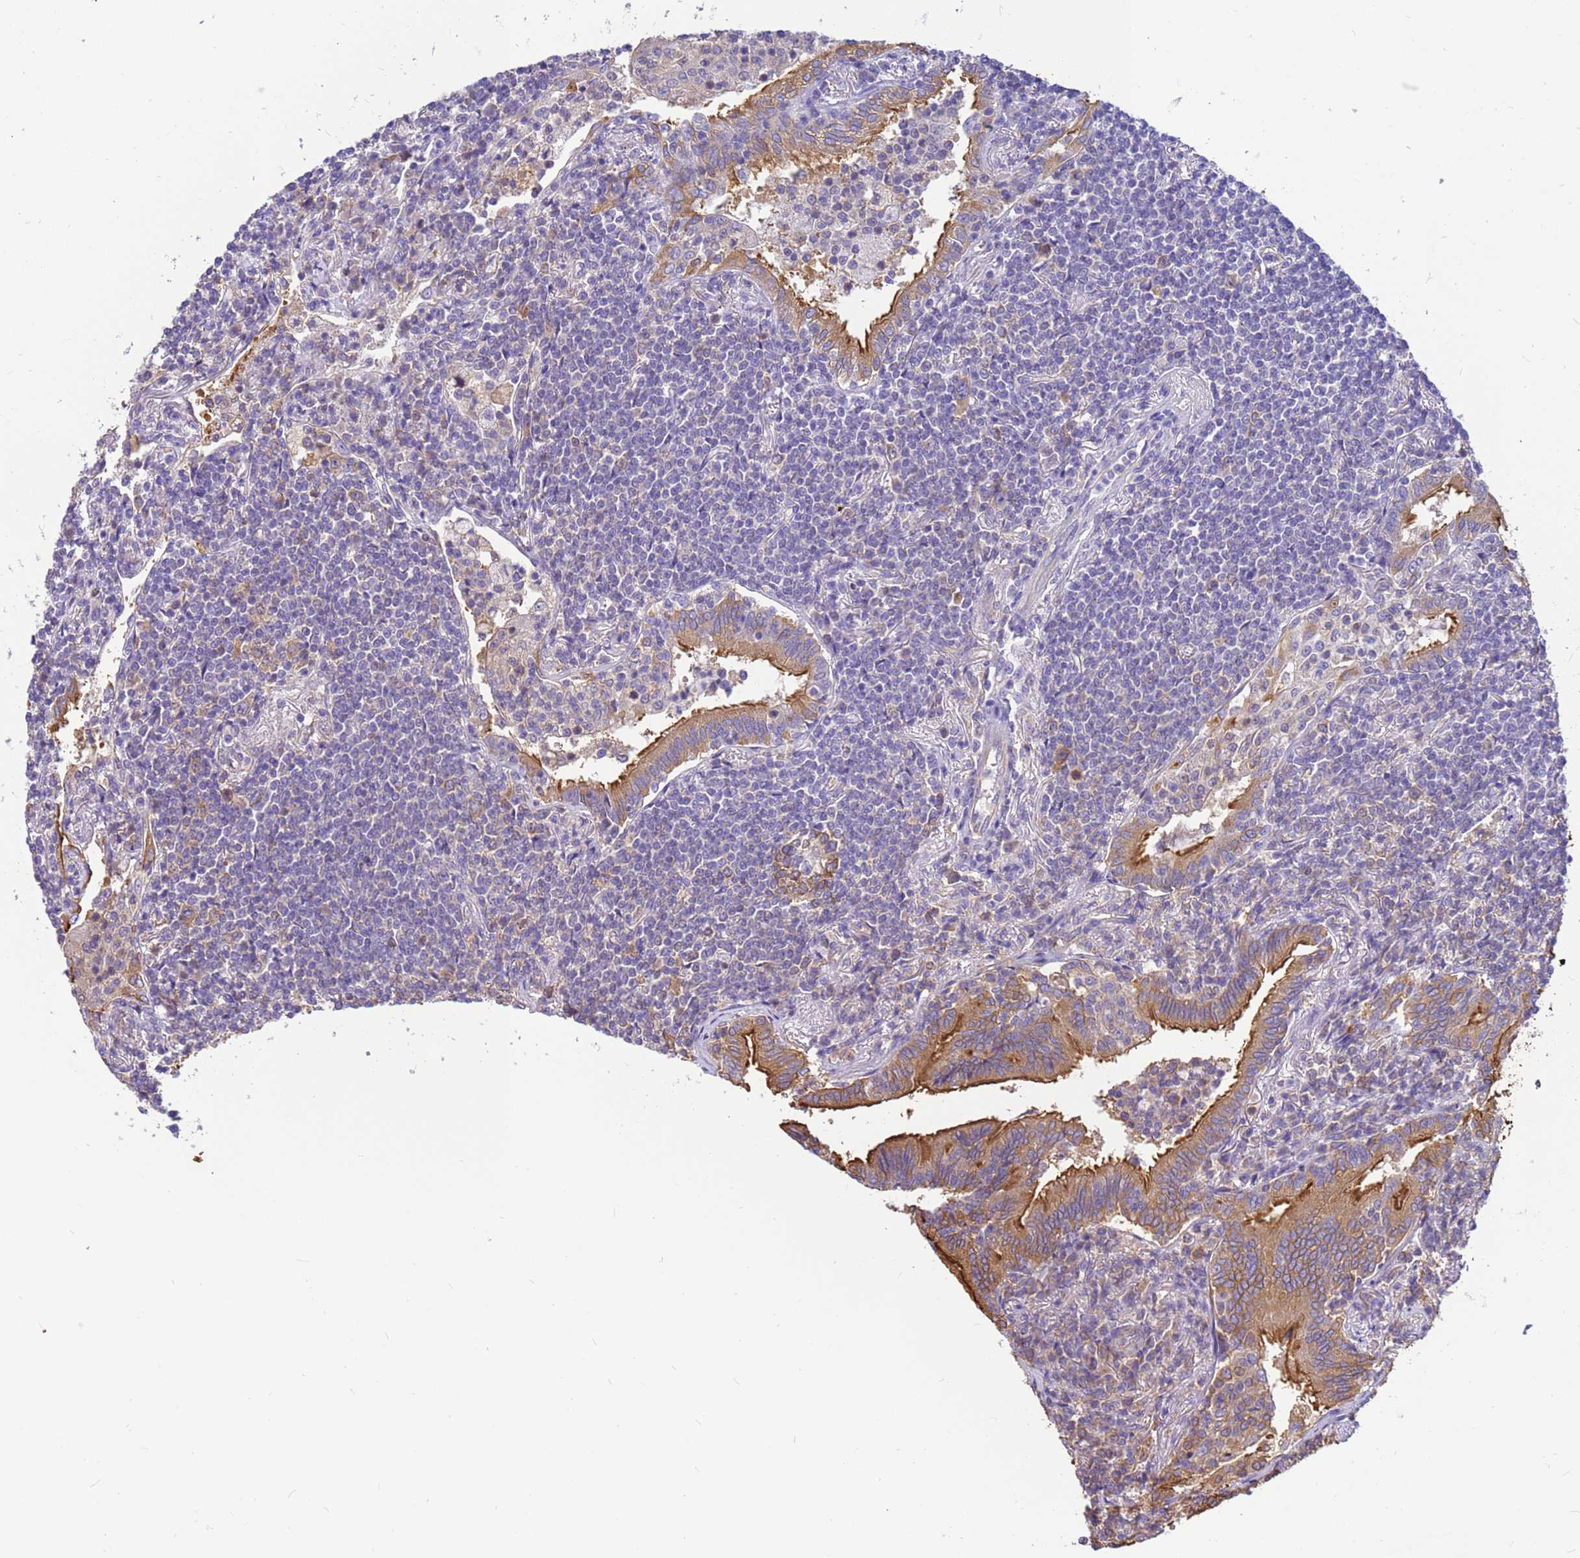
{"staining": {"intensity": "negative", "quantity": "none", "location": "none"}, "tissue": "lymphoma", "cell_type": "Tumor cells", "image_type": "cancer", "snomed": [{"axis": "morphology", "description": "Malignant lymphoma, non-Hodgkin's type, Low grade"}, {"axis": "topography", "description": "Lung"}], "caption": "The micrograph demonstrates no significant positivity in tumor cells of lymphoma.", "gene": "TUBB1", "patient": {"sex": "female", "age": 71}}